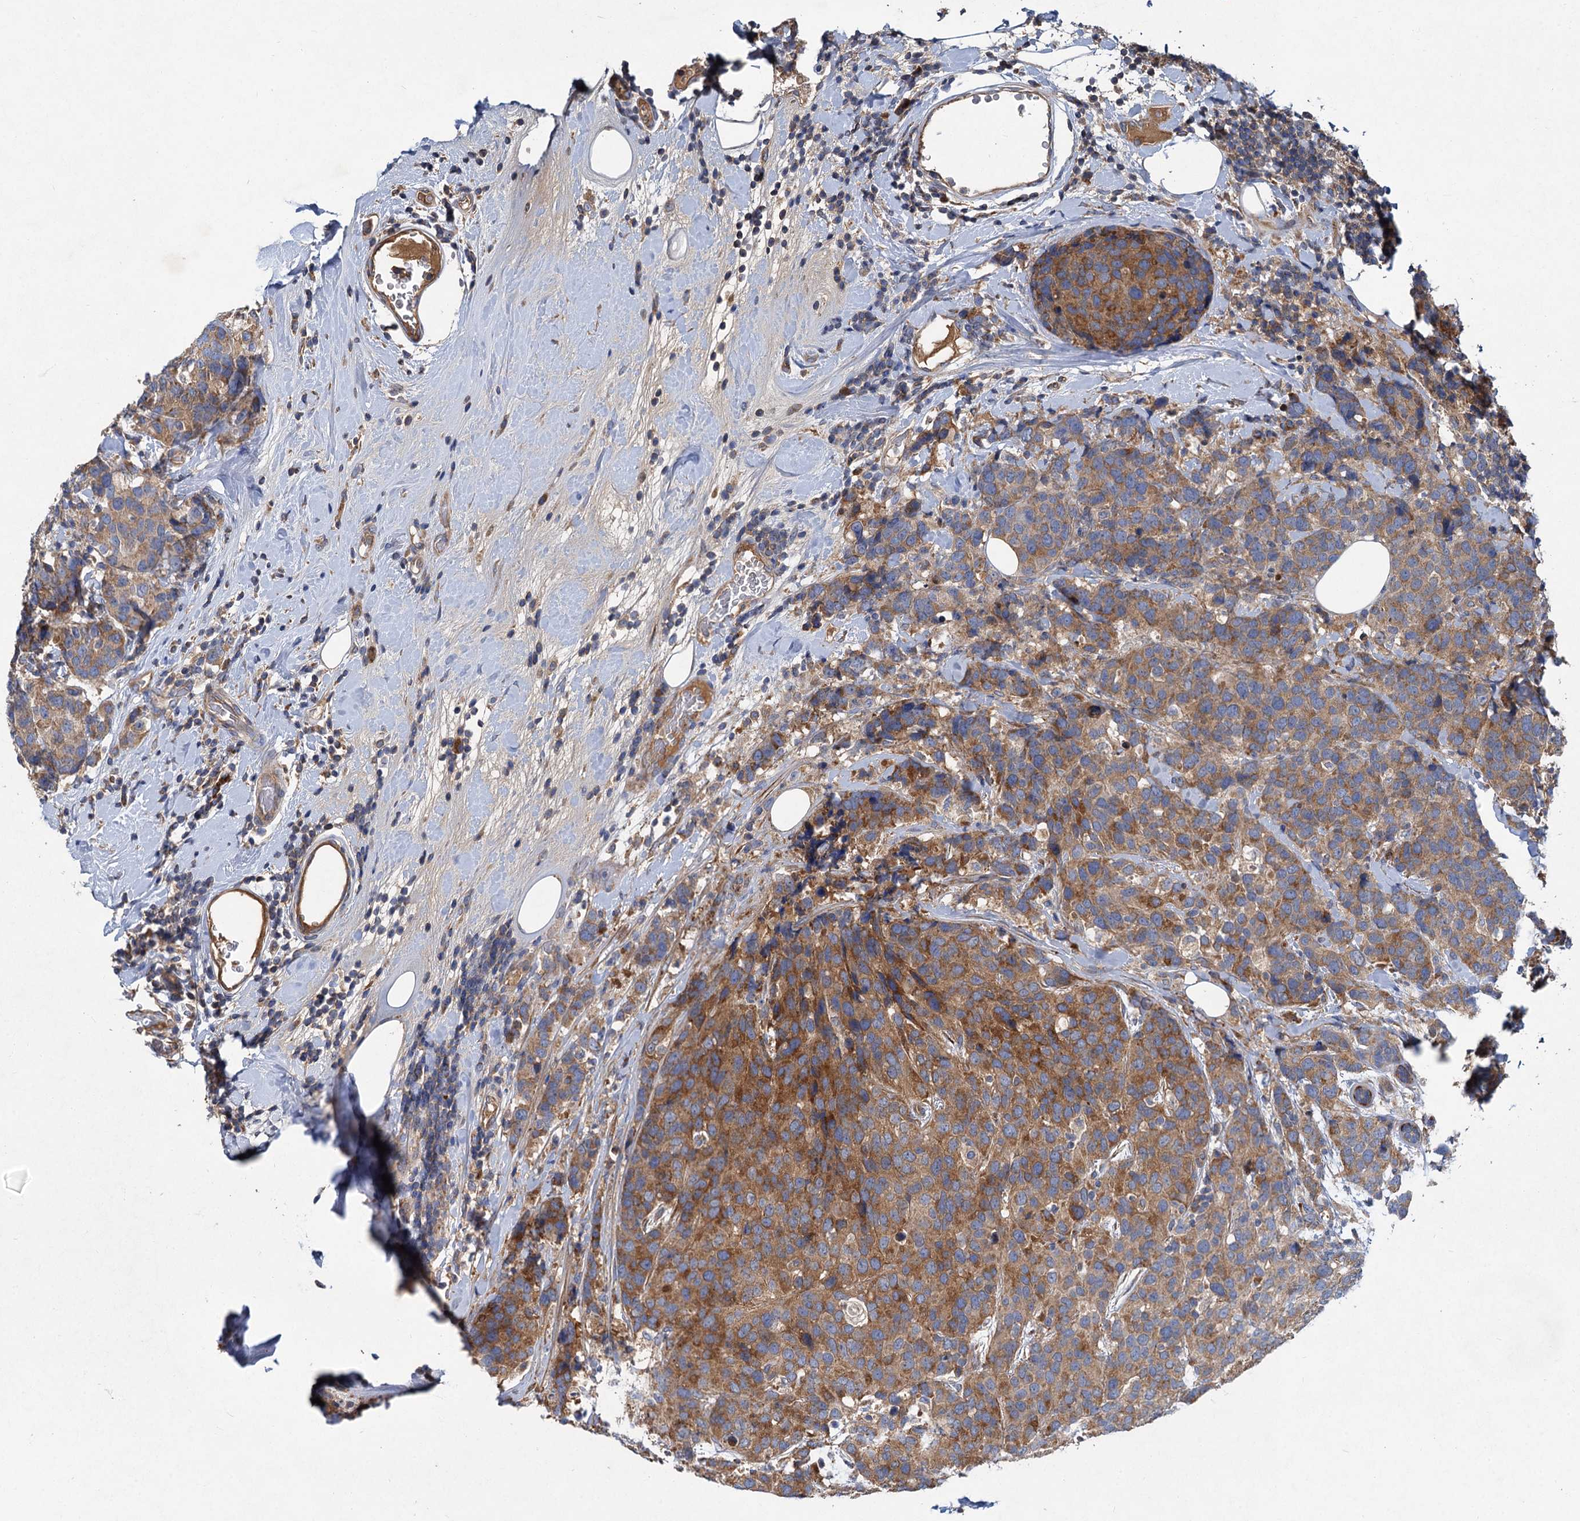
{"staining": {"intensity": "moderate", "quantity": ">75%", "location": "cytoplasmic/membranous"}, "tissue": "breast cancer", "cell_type": "Tumor cells", "image_type": "cancer", "snomed": [{"axis": "morphology", "description": "Lobular carcinoma"}, {"axis": "topography", "description": "Breast"}], "caption": "An immunohistochemistry photomicrograph of tumor tissue is shown. Protein staining in brown highlights moderate cytoplasmic/membranous positivity in breast cancer within tumor cells. (brown staining indicates protein expression, while blue staining denotes nuclei).", "gene": "ALKBH7", "patient": {"sex": "female", "age": 59}}